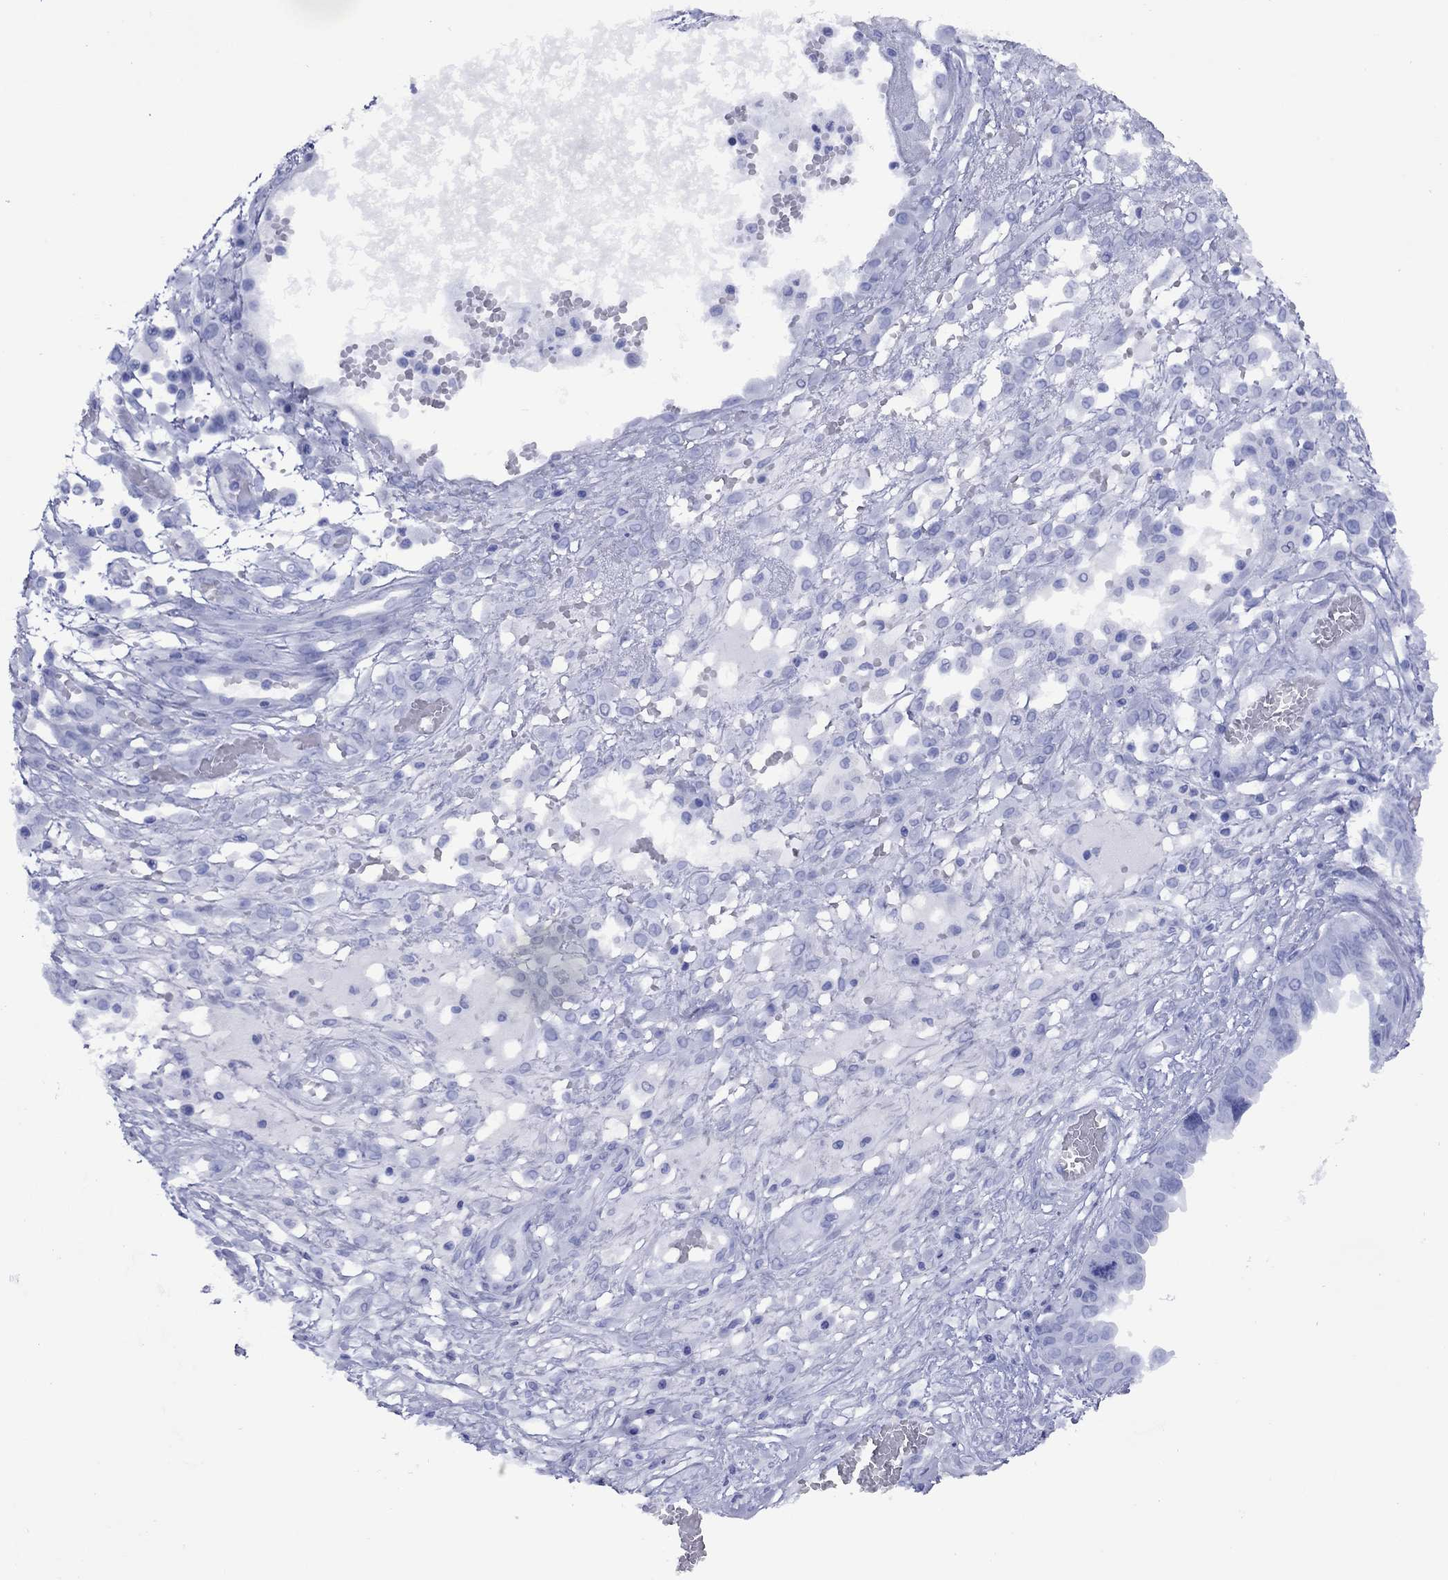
{"staining": {"intensity": "negative", "quantity": "none", "location": "none"}, "tissue": "ovarian cancer", "cell_type": "Tumor cells", "image_type": "cancer", "snomed": [{"axis": "morphology", "description": "Cystadenocarcinoma, serous, NOS"}, {"axis": "topography", "description": "Ovary"}], "caption": "This photomicrograph is of ovarian serous cystadenocarcinoma stained with immunohistochemistry to label a protein in brown with the nuclei are counter-stained blue. There is no positivity in tumor cells.", "gene": "APOA2", "patient": {"sex": "female", "age": 67}}